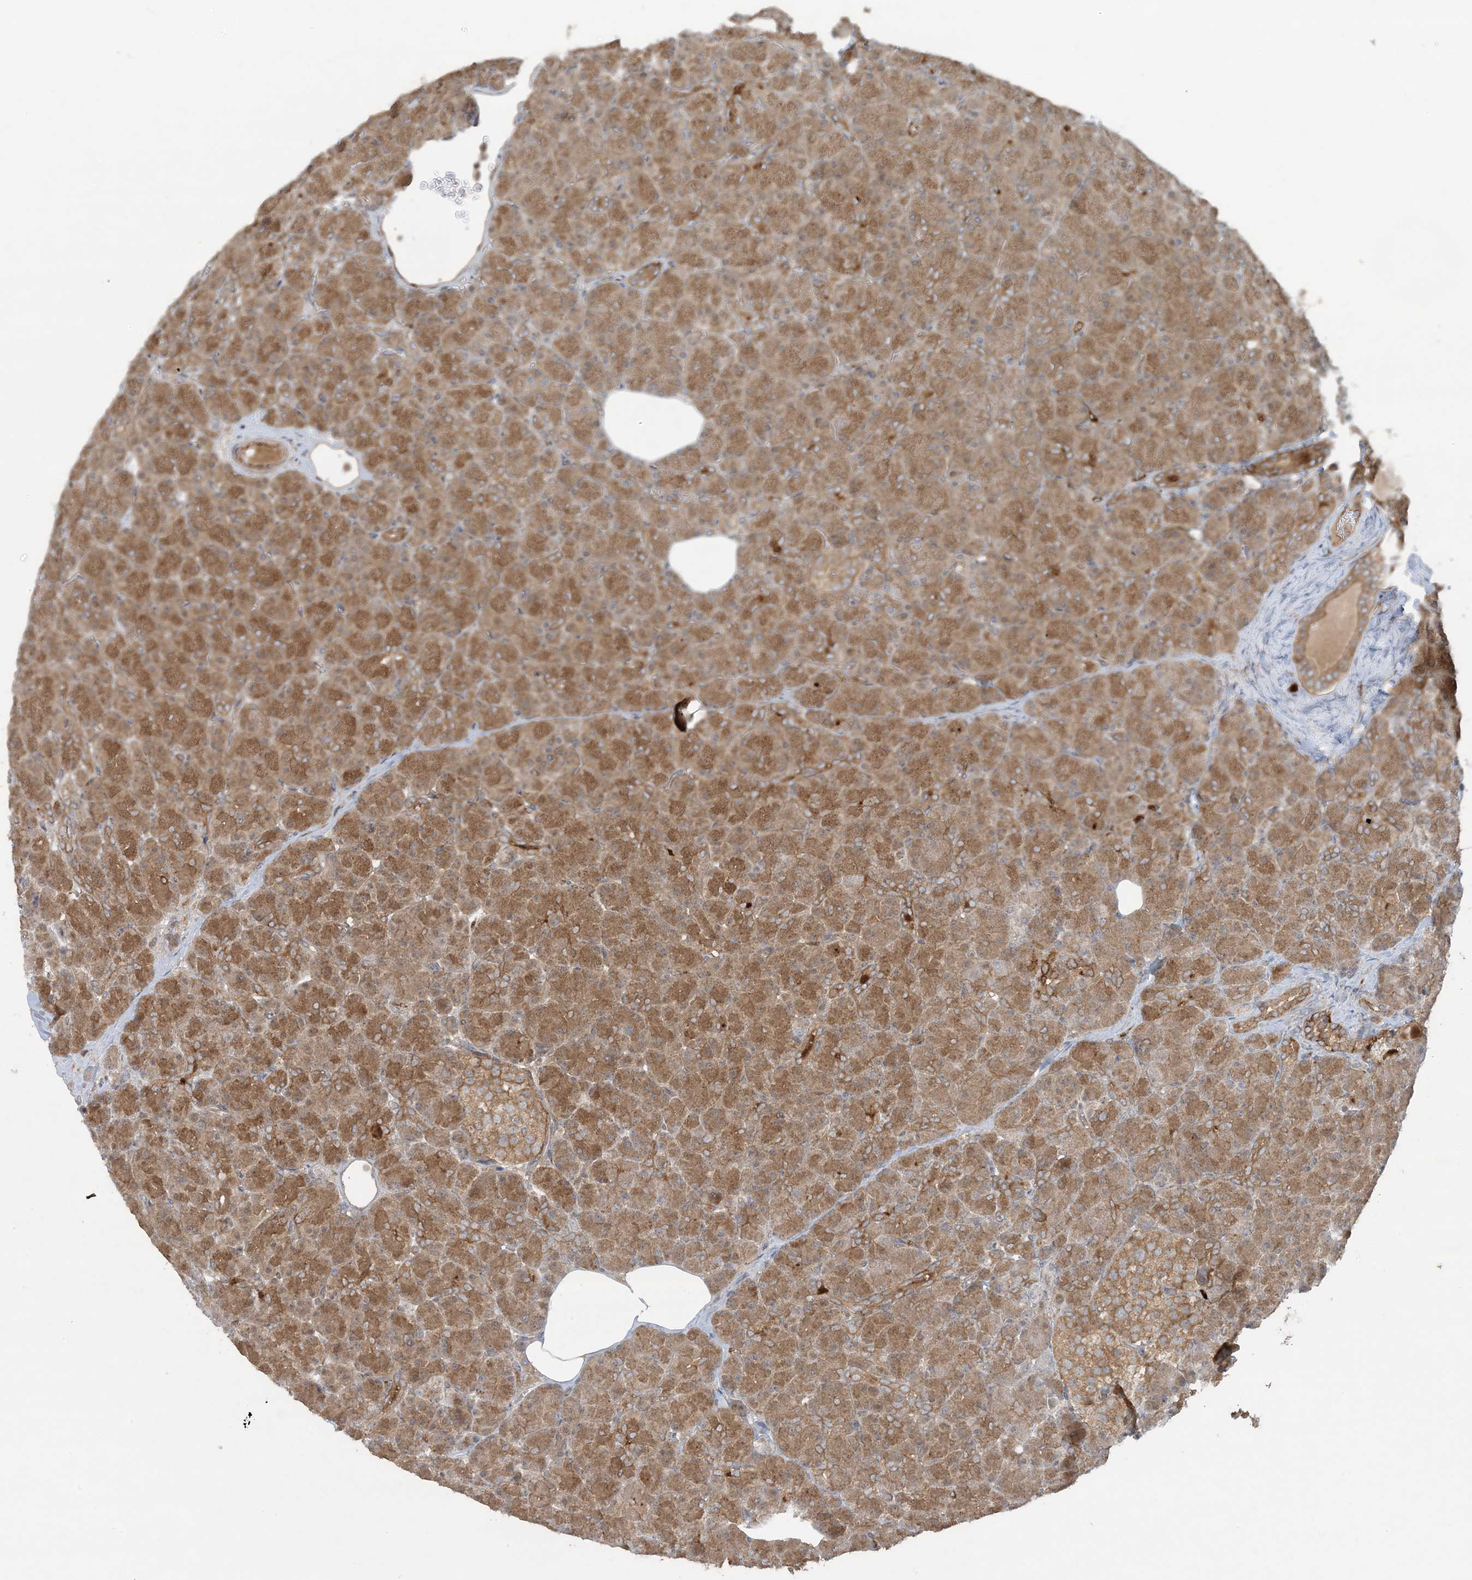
{"staining": {"intensity": "moderate", "quantity": ">75%", "location": "cytoplasmic/membranous"}, "tissue": "pancreas", "cell_type": "Exocrine glandular cells", "image_type": "normal", "snomed": [{"axis": "morphology", "description": "Normal tissue, NOS"}, {"axis": "topography", "description": "Pancreas"}], "caption": "Immunohistochemical staining of normal human pancreas displays >75% levels of moderate cytoplasmic/membranous protein staining in approximately >75% of exocrine glandular cells.", "gene": "STAM2", "patient": {"sex": "female", "age": 43}}